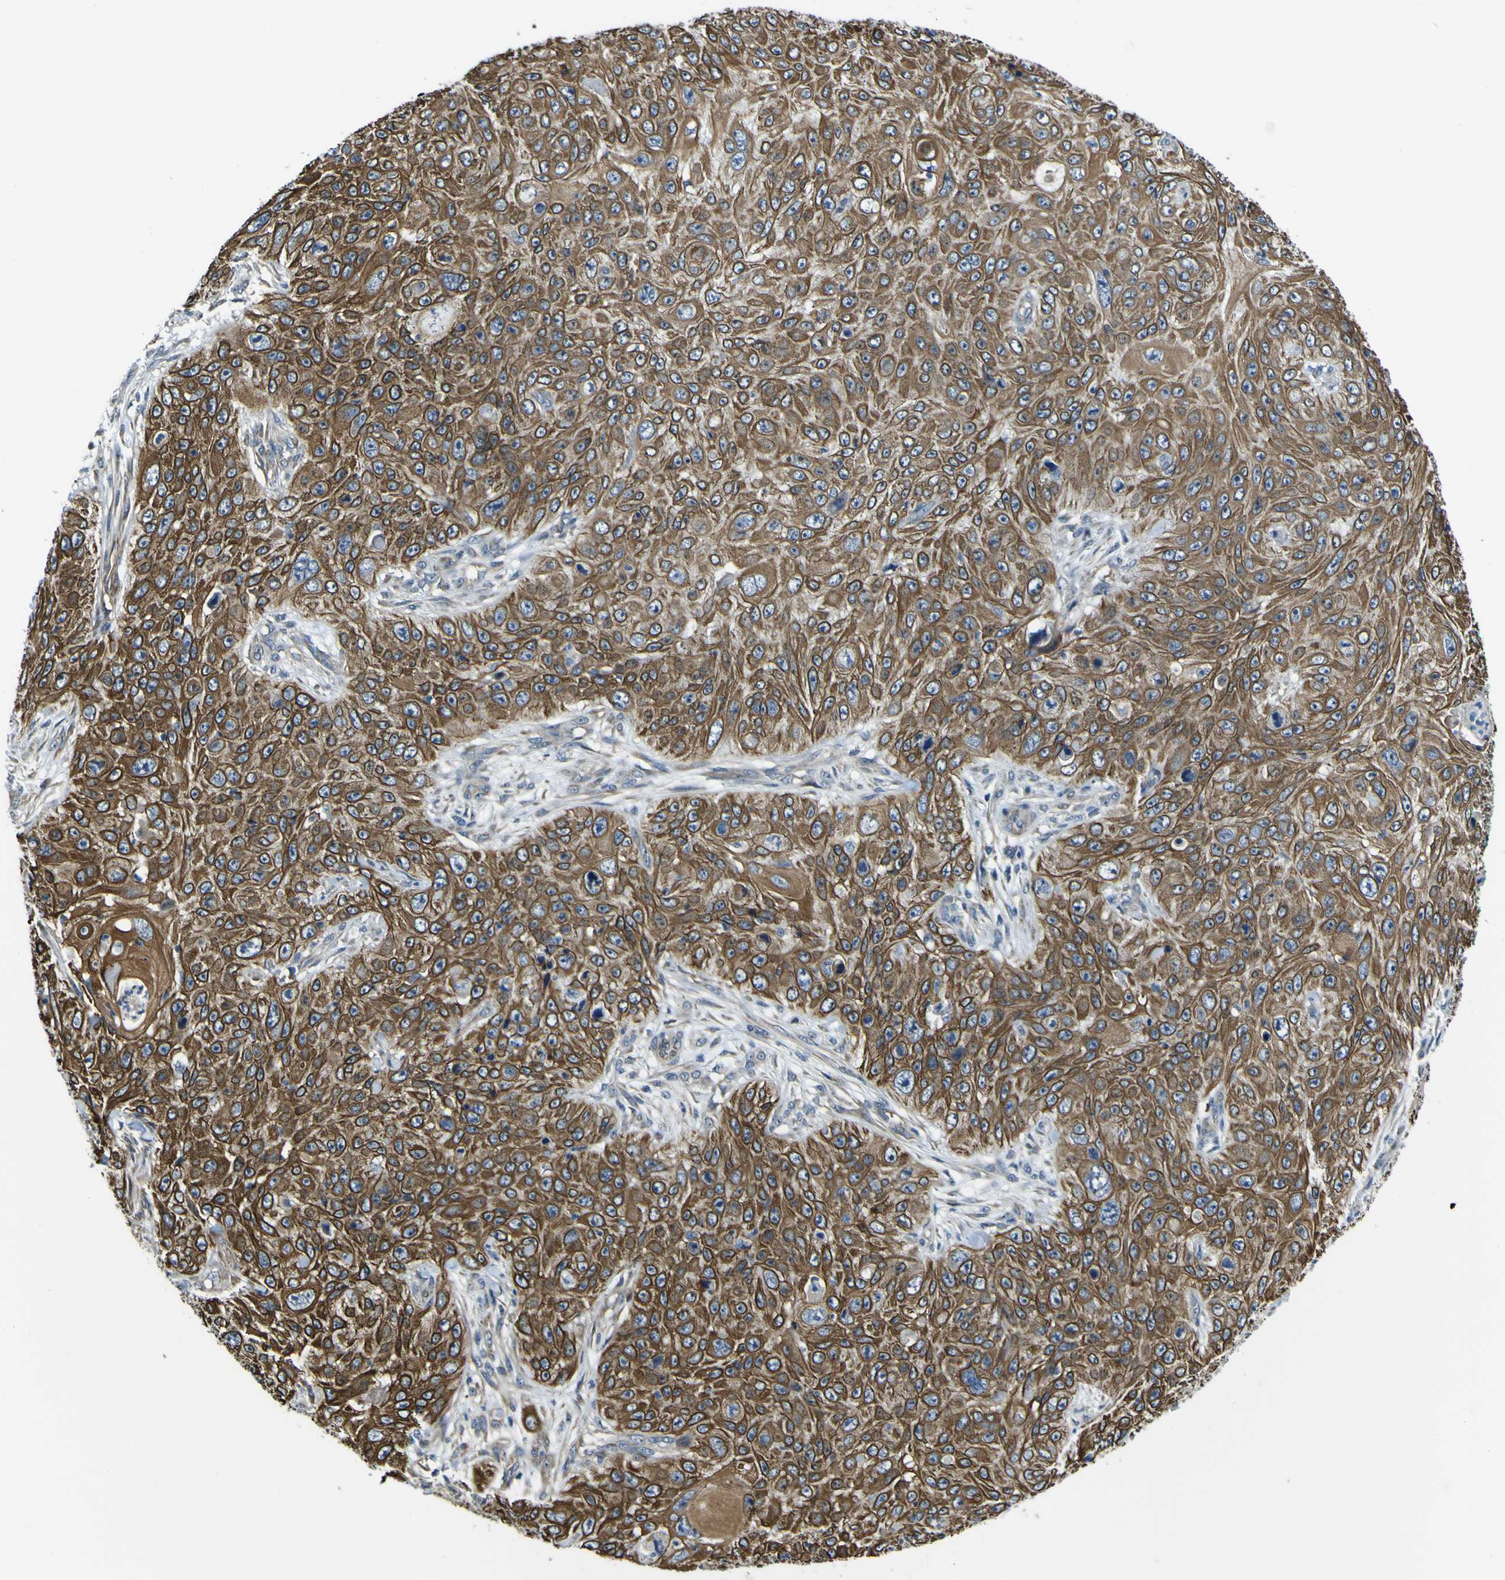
{"staining": {"intensity": "strong", "quantity": ">75%", "location": "cytoplasmic/membranous"}, "tissue": "skin cancer", "cell_type": "Tumor cells", "image_type": "cancer", "snomed": [{"axis": "morphology", "description": "Squamous cell carcinoma, NOS"}, {"axis": "topography", "description": "Skin"}], "caption": "A photomicrograph of human skin squamous cell carcinoma stained for a protein exhibits strong cytoplasmic/membranous brown staining in tumor cells.", "gene": "KDM7A", "patient": {"sex": "female", "age": 80}}